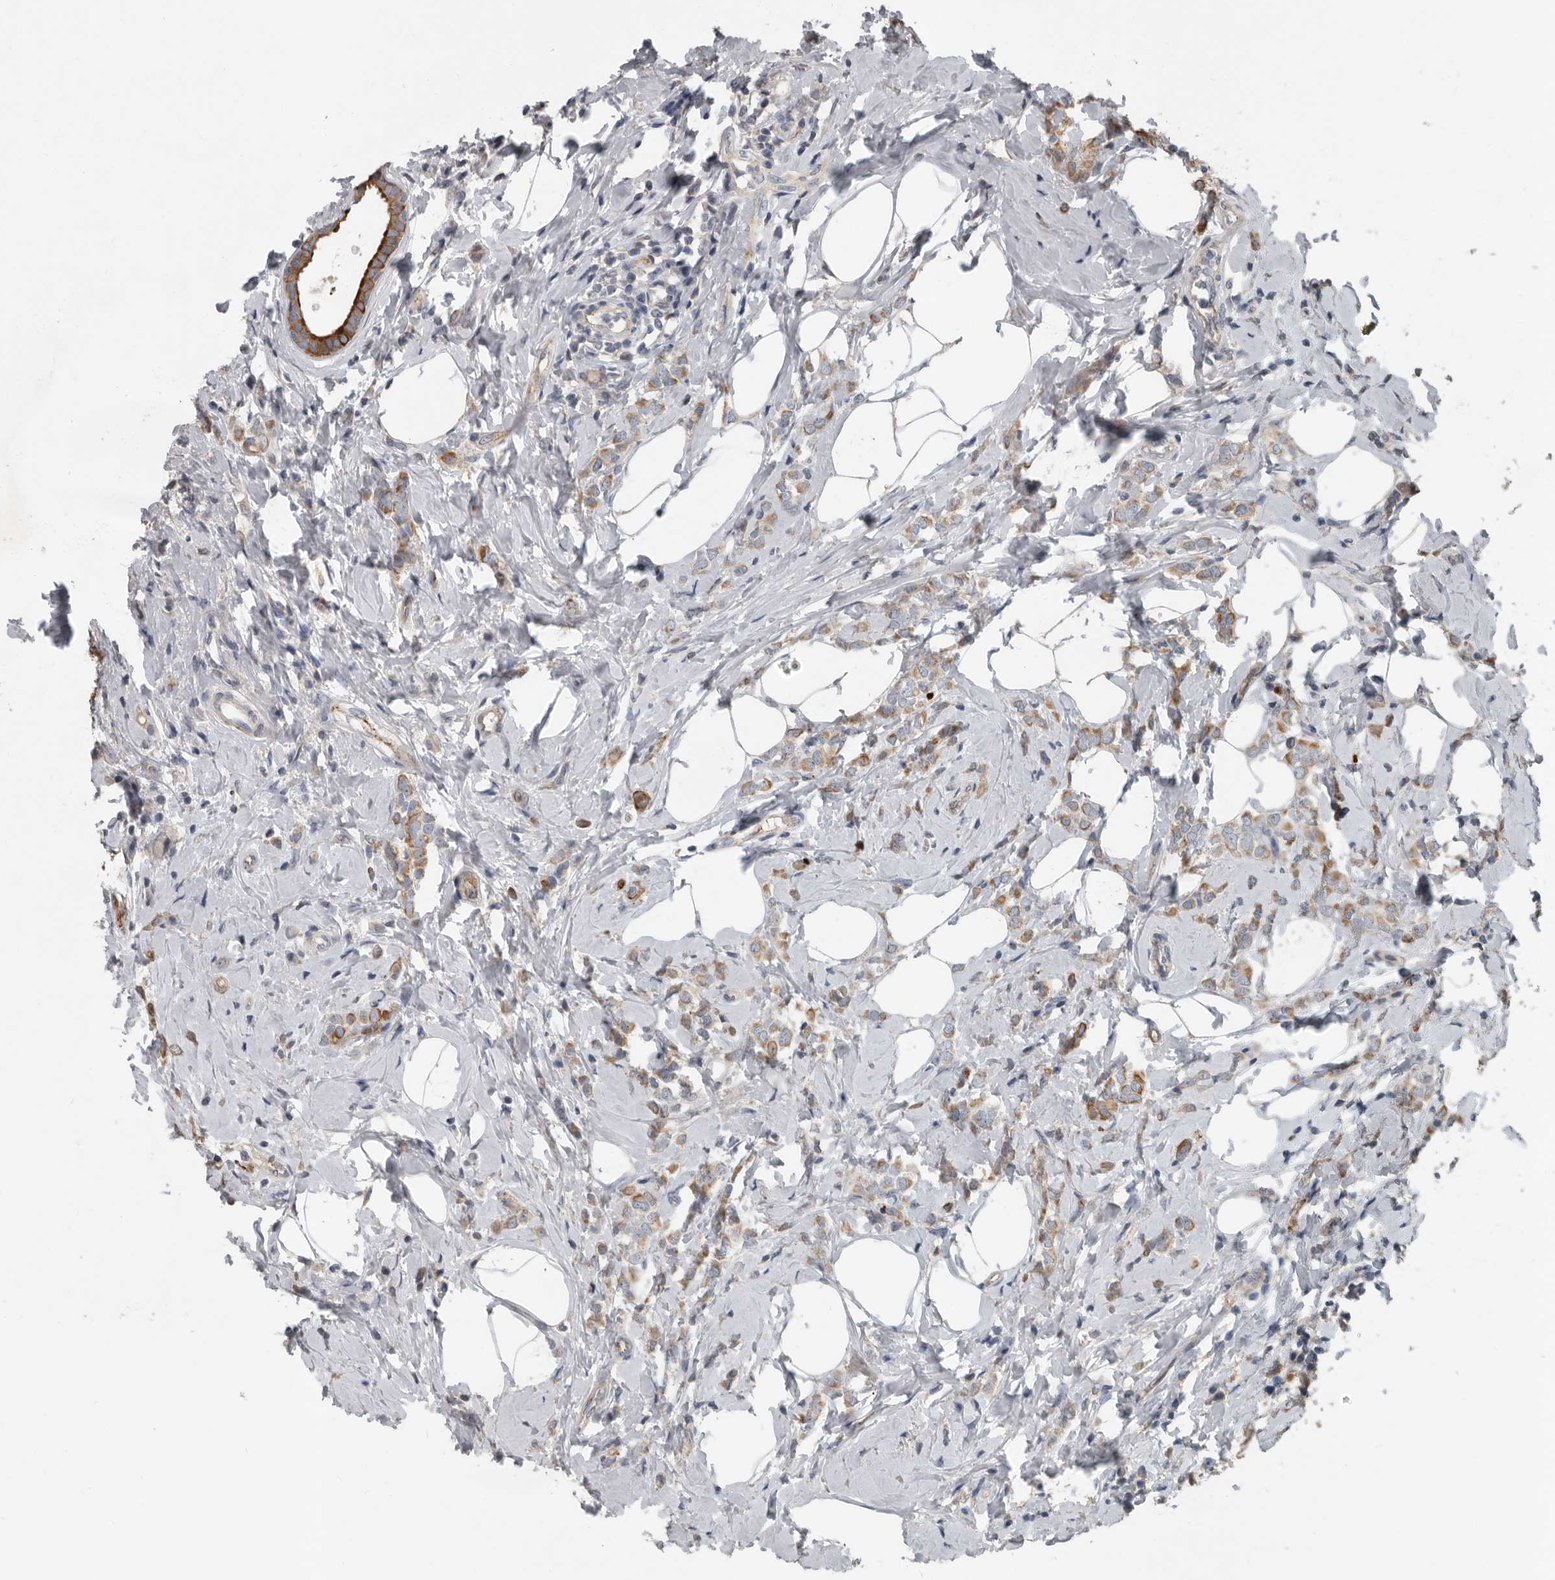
{"staining": {"intensity": "moderate", "quantity": ">75%", "location": "cytoplasmic/membranous"}, "tissue": "breast cancer", "cell_type": "Tumor cells", "image_type": "cancer", "snomed": [{"axis": "morphology", "description": "Lobular carcinoma"}, {"axis": "topography", "description": "Breast"}], "caption": "Protein staining of breast cancer (lobular carcinoma) tissue demonstrates moderate cytoplasmic/membranous expression in approximately >75% of tumor cells.", "gene": "DPY19L4", "patient": {"sex": "female", "age": 47}}